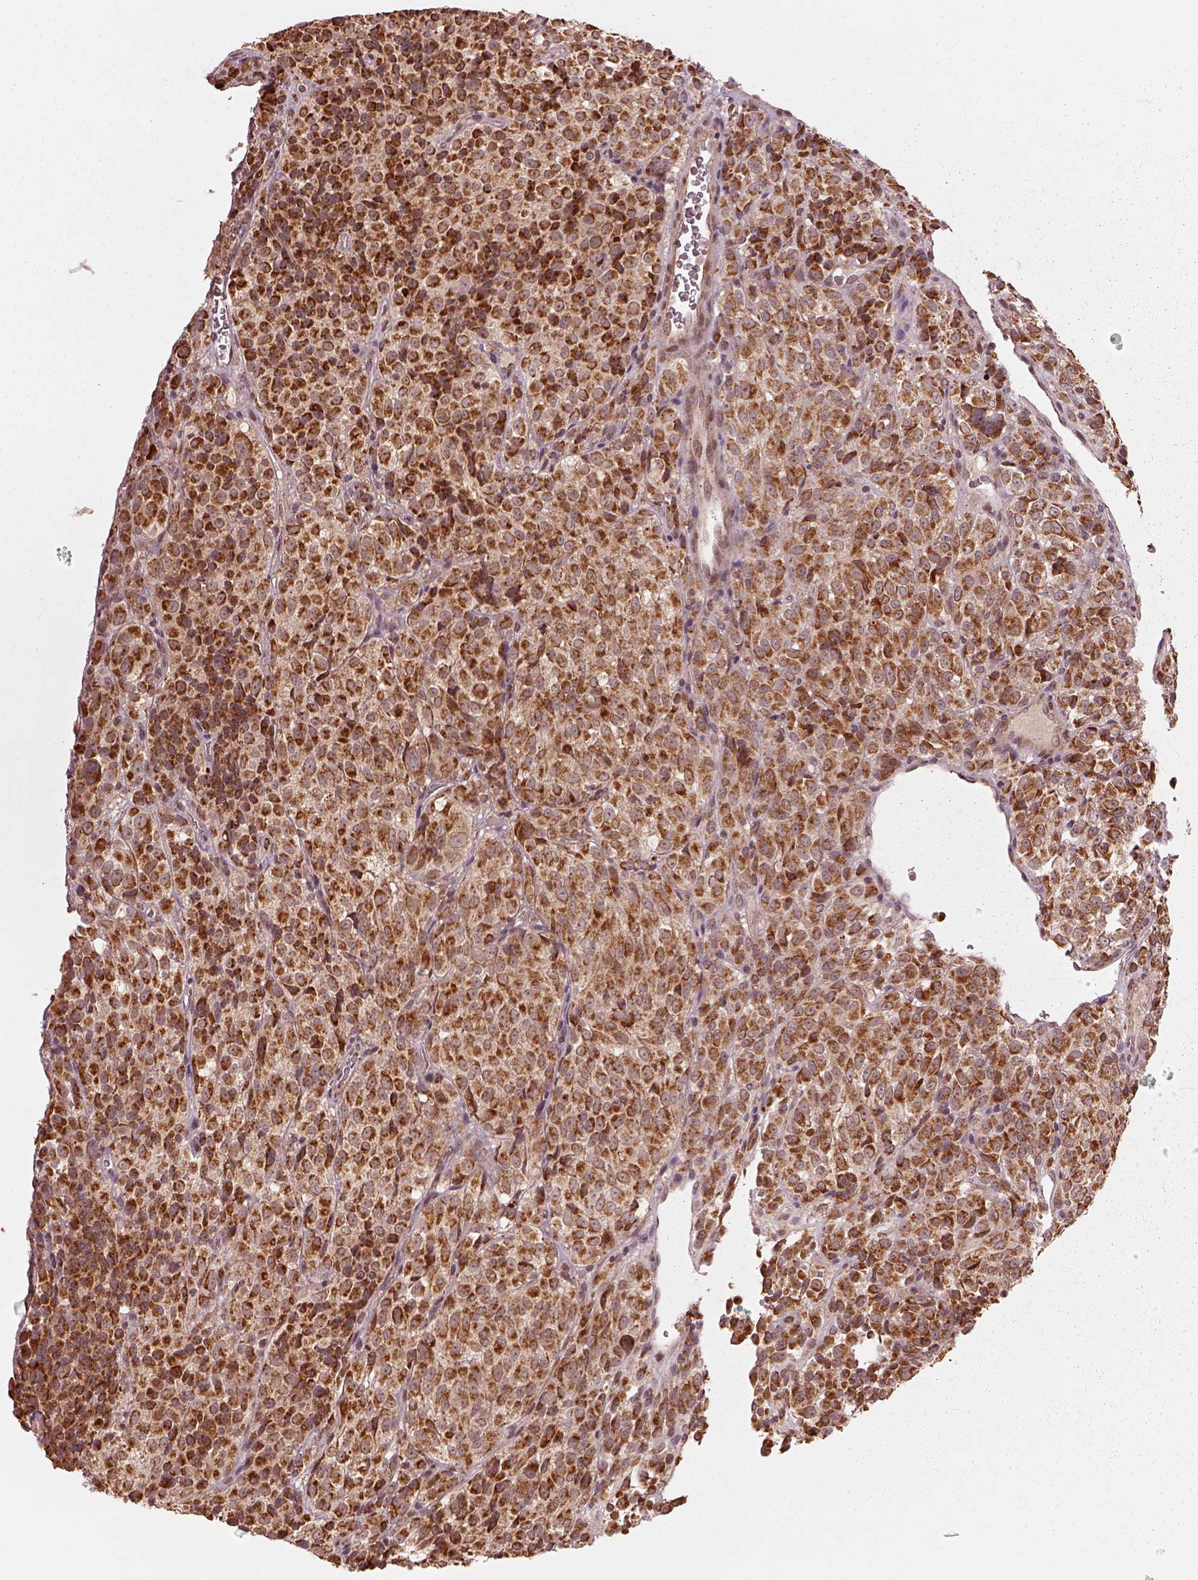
{"staining": {"intensity": "strong", "quantity": ">75%", "location": "cytoplasmic/membranous"}, "tissue": "melanoma", "cell_type": "Tumor cells", "image_type": "cancer", "snomed": [{"axis": "morphology", "description": "Malignant melanoma, Metastatic site"}, {"axis": "topography", "description": "Brain"}], "caption": "A histopathology image of malignant melanoma (metastatic site) stained for a protein displays strong cytoplasmic/membranous brown staining in tumor cells.", "gene": "SEL1L3", "patient": {"sex": "female", "age": 56}}